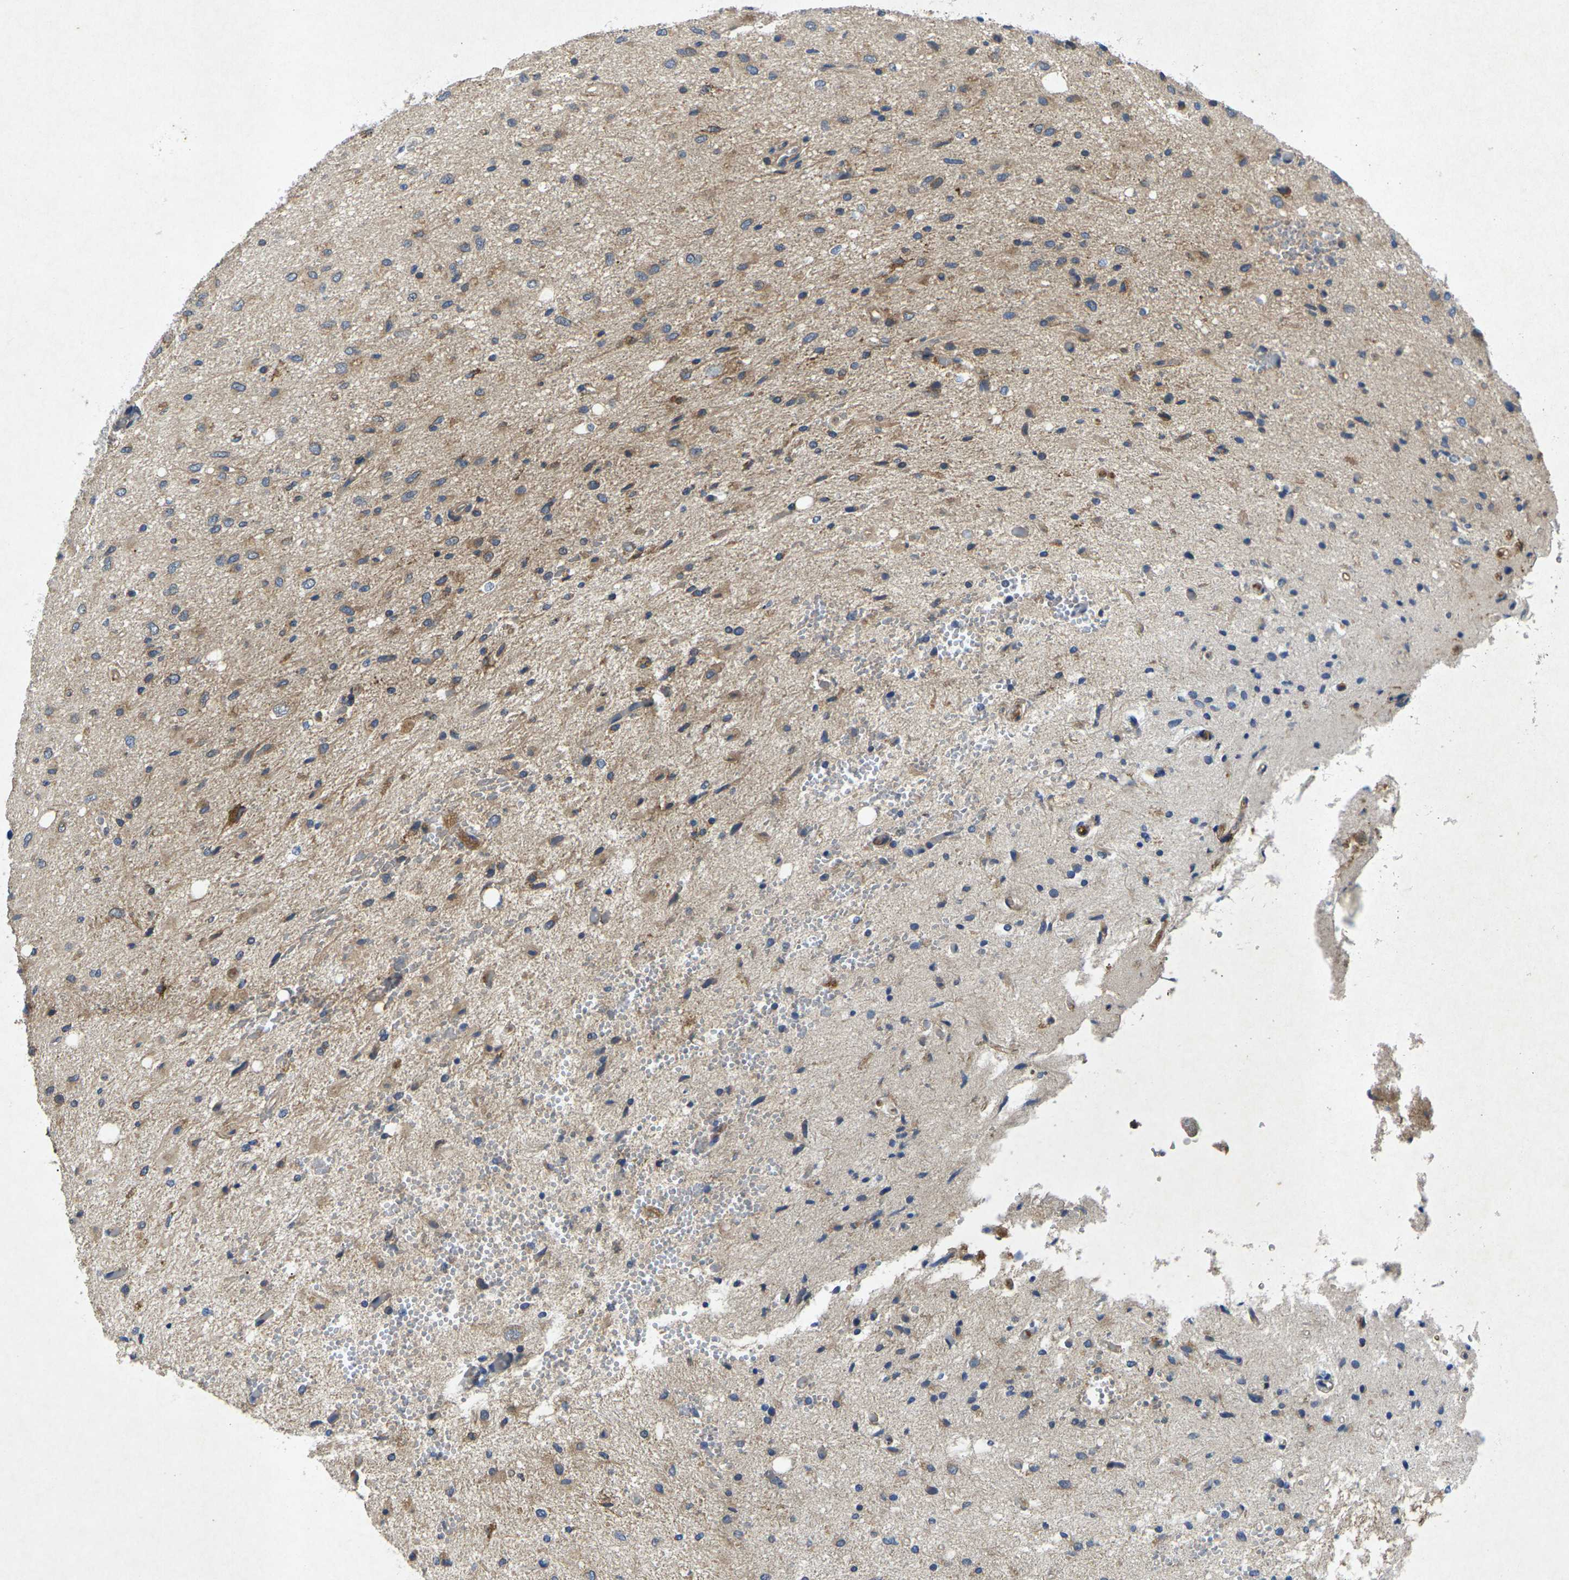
{"staining": {"intensity": "moderate", "quantity": "25%-75%", "location": "cytoplasmic/membranous"}, "tissue": "glioma", "cell_type": "Tumor cells", "image_type": "cancer", "snomed": [{"axis": "morphology", "description": "Glioma, malignant, Low grade"}, {"axis": "topography", "description": "Brain"}], "caption": "Glioma stained with IHC exhibits moderate cytoplasmic/membranous expression in about 25%-75% of tumor cells.", "gene": "KIF1B", "patient": {"sex": "male", "age": 77}}